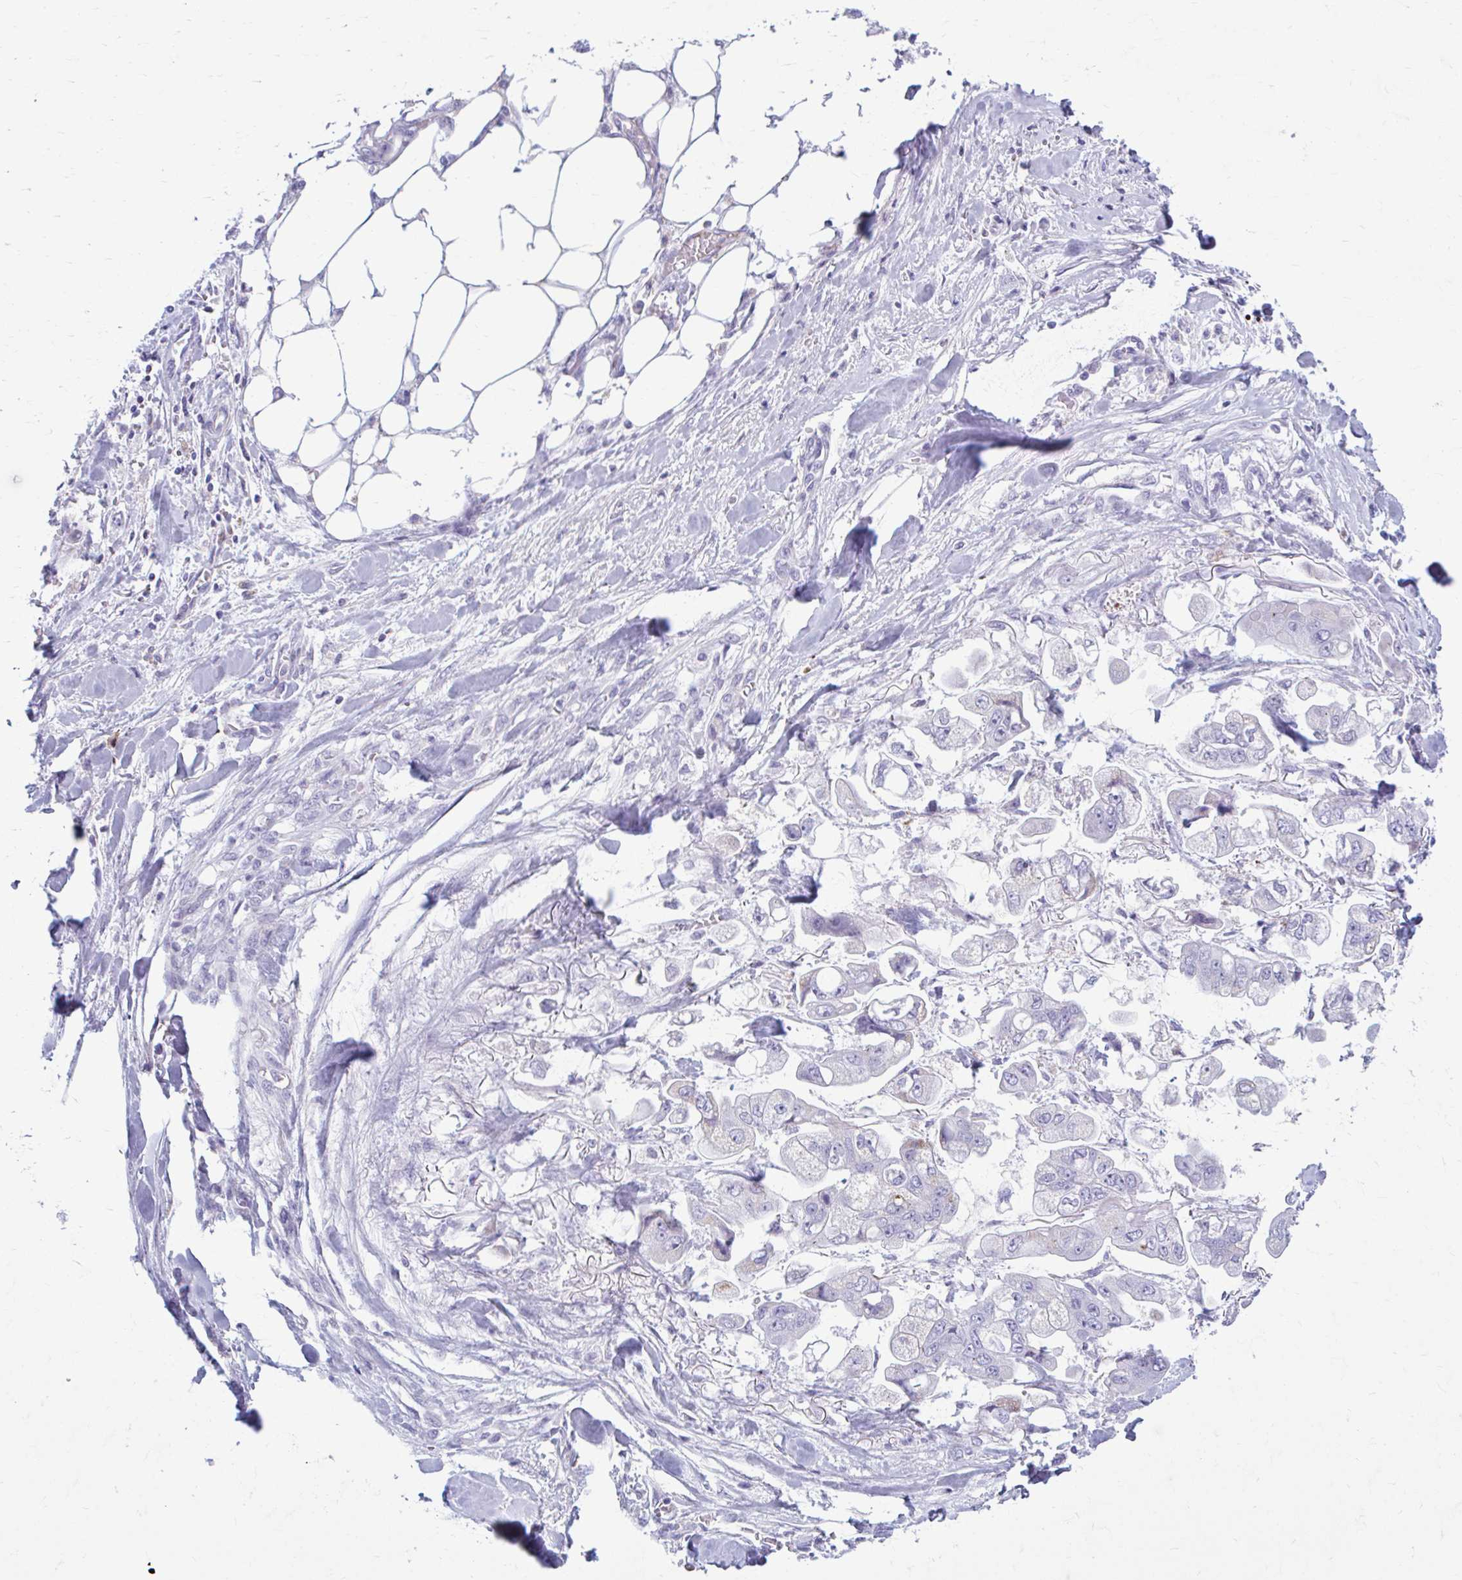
{"staining": {"intensity": "negative", "quantity": "none", "location": "none"}, "tissue": "stomach cancer", "cell_type": "Tumor cells", "image_type": "cancer", "snomed": [{"axis": "morphology", "description": "Adenocarcinoma, NOS"}, {"axis": "topography", "description": "Stomach"}], "caption": "DAB immunohistochemical staining of human stomach cancer (adenocarcinoma) displays no significant staining in tumor cells. (Stains: DAB (3,3'-diaminobenzidine) immunohistochemistry (IHC) with hematoxylin counter stain, Microscopy: brightfield microscopy at high magnification).", "gene": "C12orf71", "patient": {"sex": "male", "age": 62}}